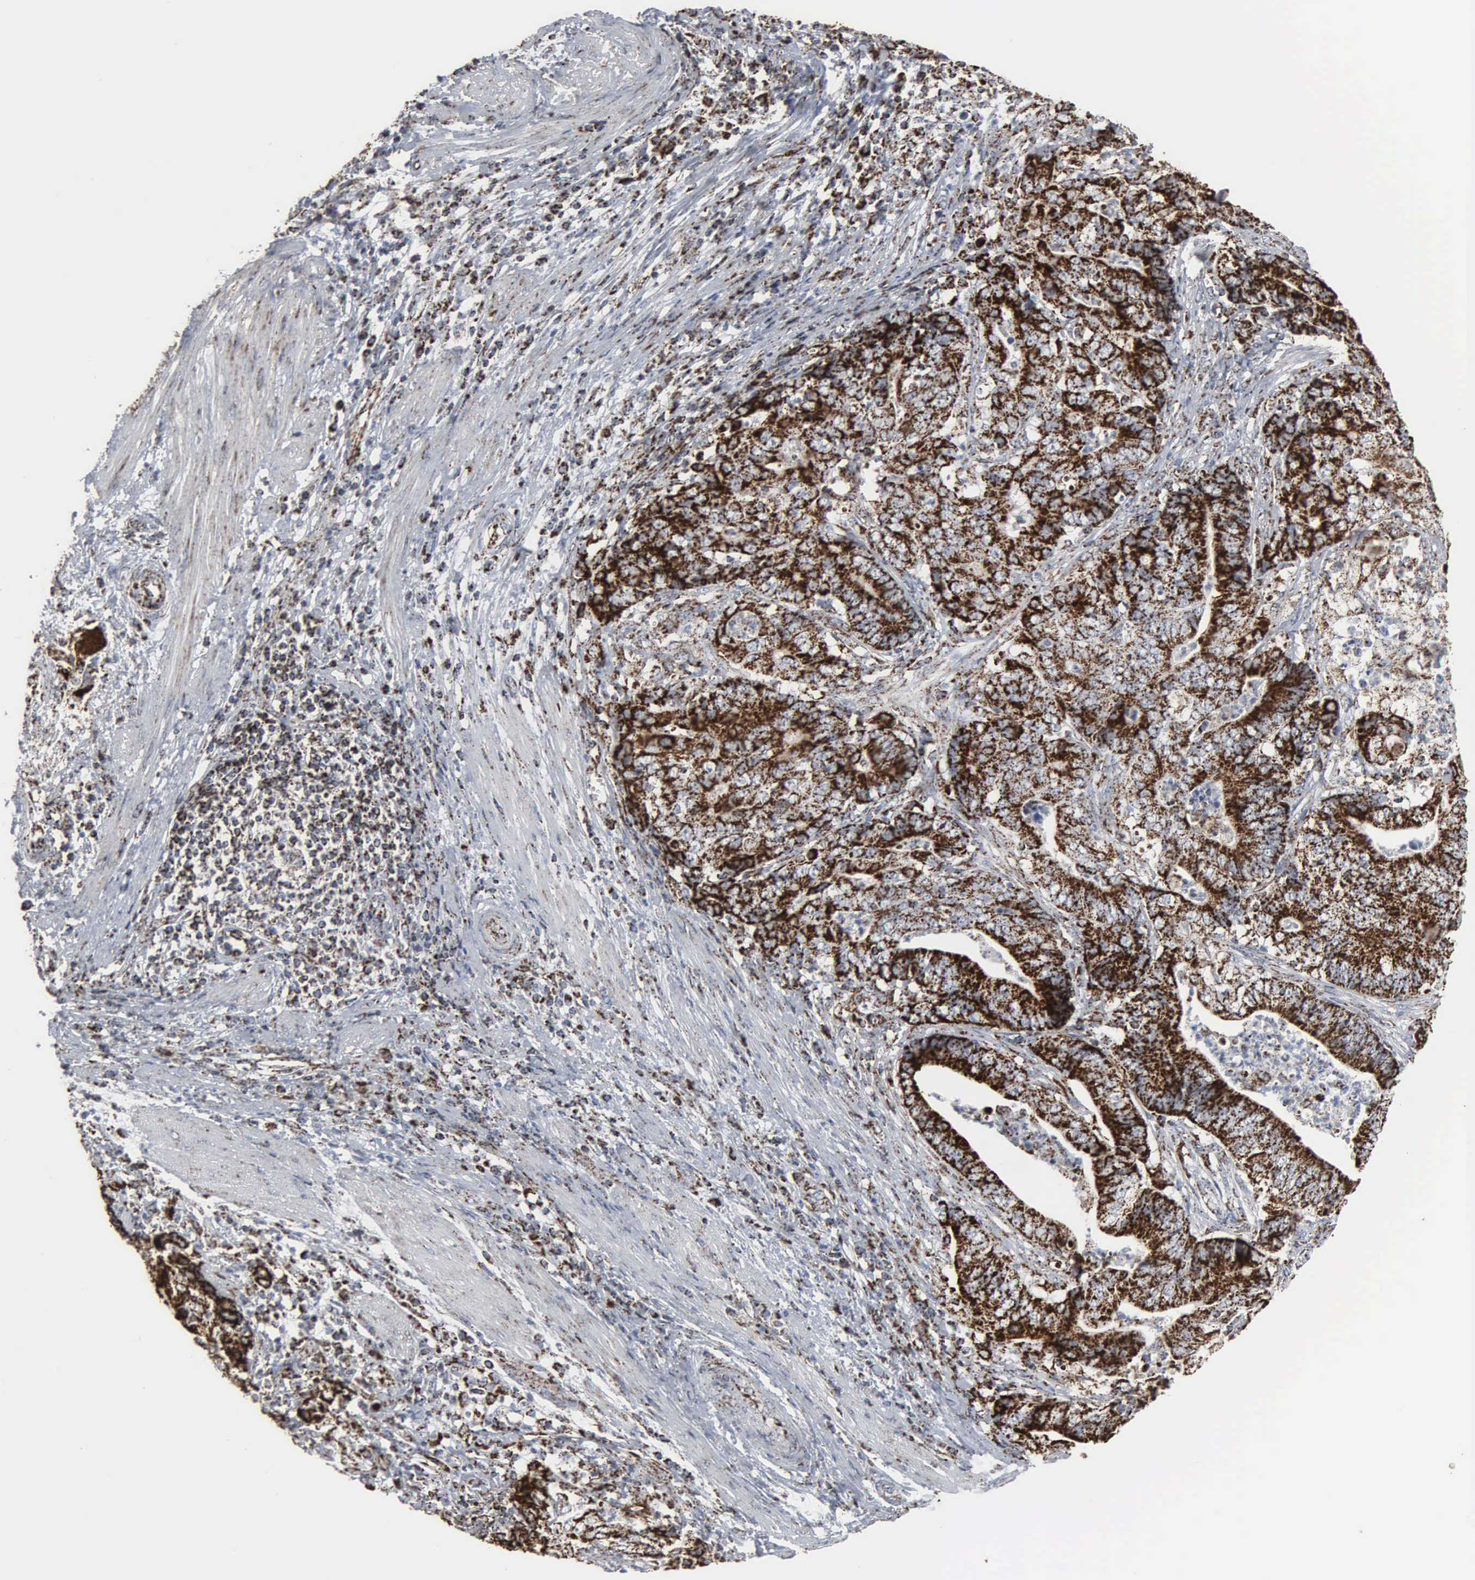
{"staining": {"intensity": "strong", "quantity": ">75%", "location": "cytoplasmic/membranous"}, "tissue": "stomach cancer", "cell_type": "Tumor cells", "image_type": "cancer", "snomed": [{"axis": "morphology", "description": "Adenocarcinoma, NOS"}, {"axis": "topography", "description": "Stomach, lower"}], "caption": "The immunohistochemical stain highlights strong cytoplasmic/membranous expression in tumor cells of adenocarcinoma (stomach) tissue.", "gene": "HSPA9", "patient": {"sex": "female", "age": 86}}